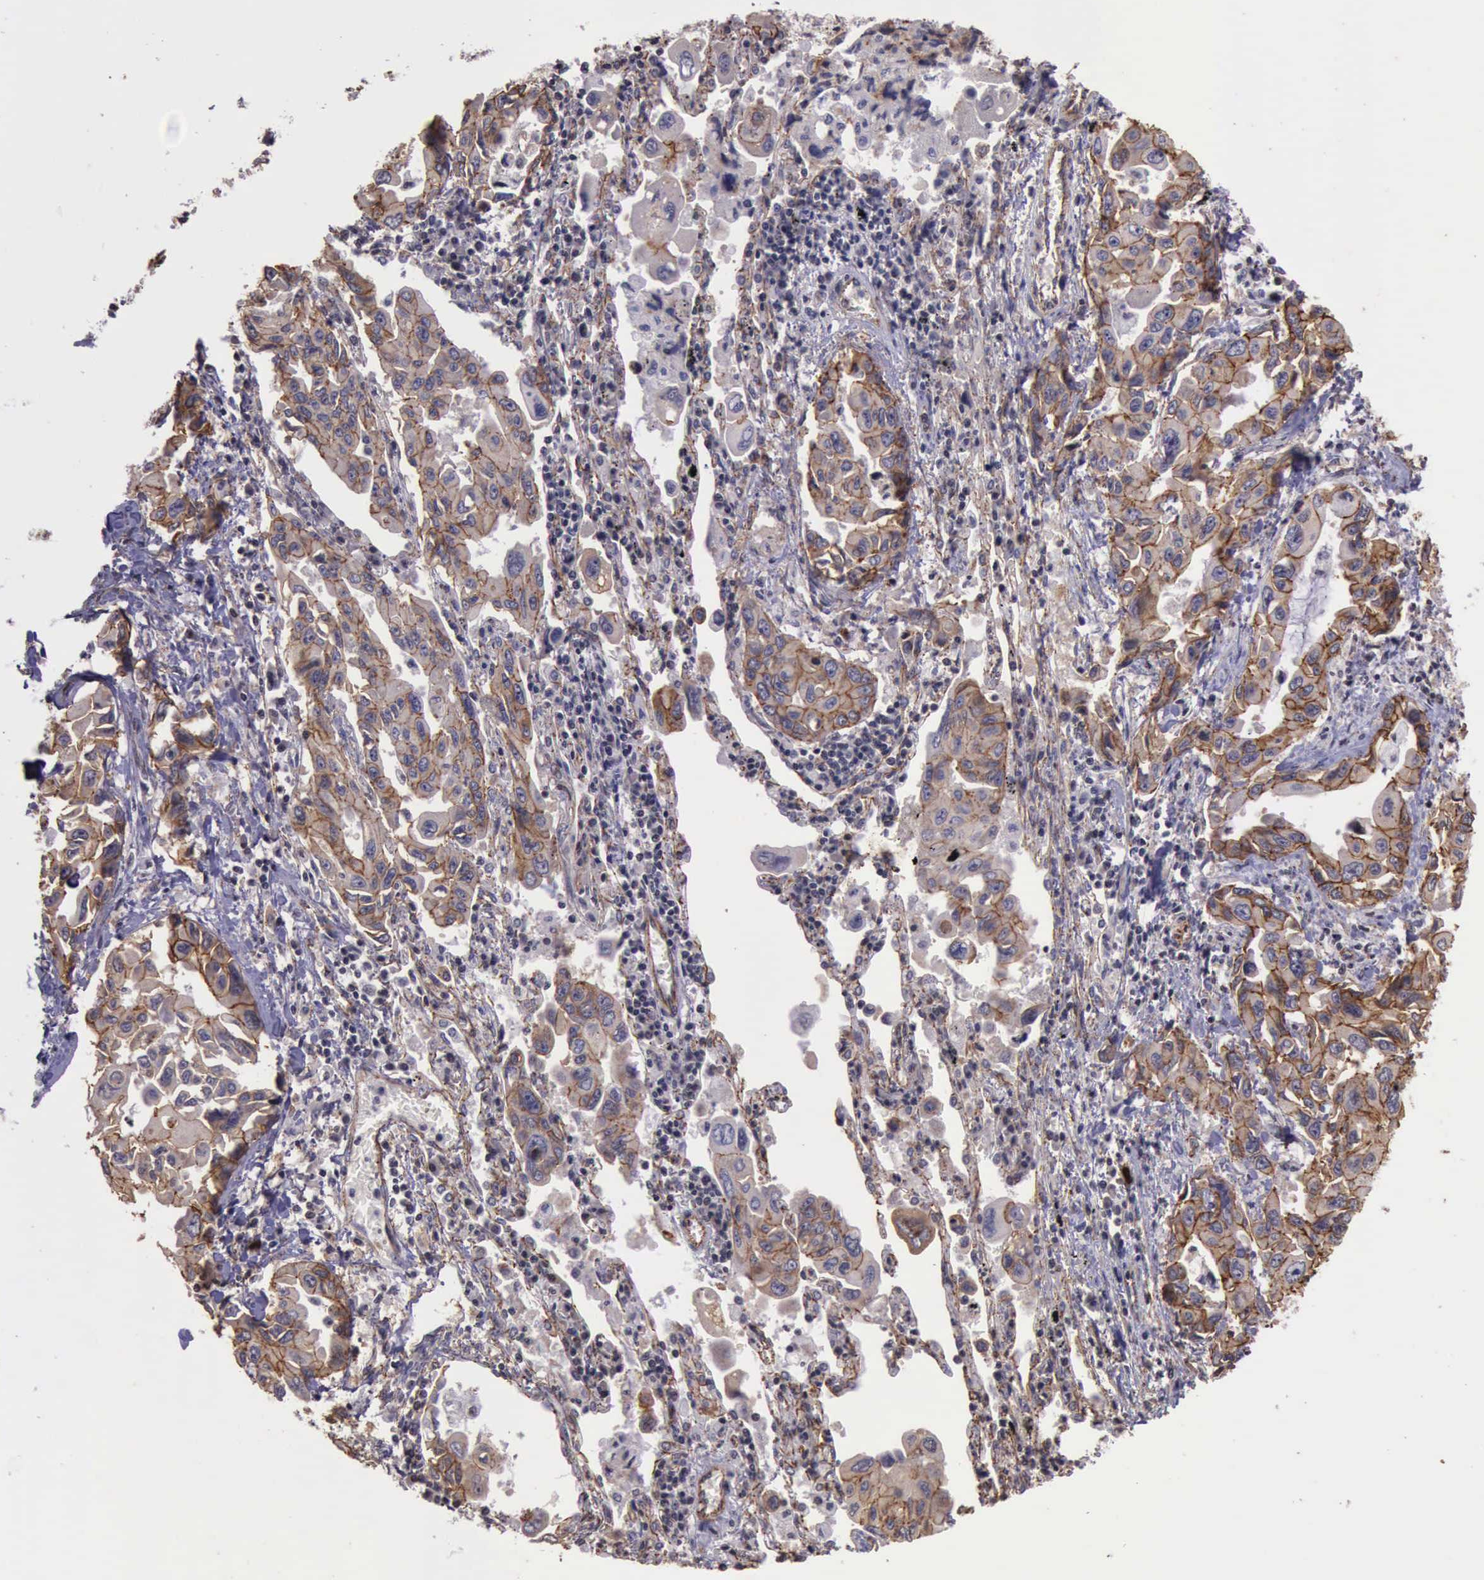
{"staining": {"intensity": "moderate", "quantity": ">75%", "location": "cytoplasmic/membranous"}, "tissue": "lung cancer", "cell_type": "Tumor cells", "image_type": "cancer", "snomed": [{"axis": "morphology", "description": "Adenocarcinoma, NOS"}, {"axis": "topography", "description": "Lung"}], "caption": "This is a micrograph of IHC staining of lung adenocarcinoma, which shows moderate staining in the cytoplasmic/membranous of tumor cells.", "gene": "CTNNB1", "patient": {"sex": "male", "age": 64}}